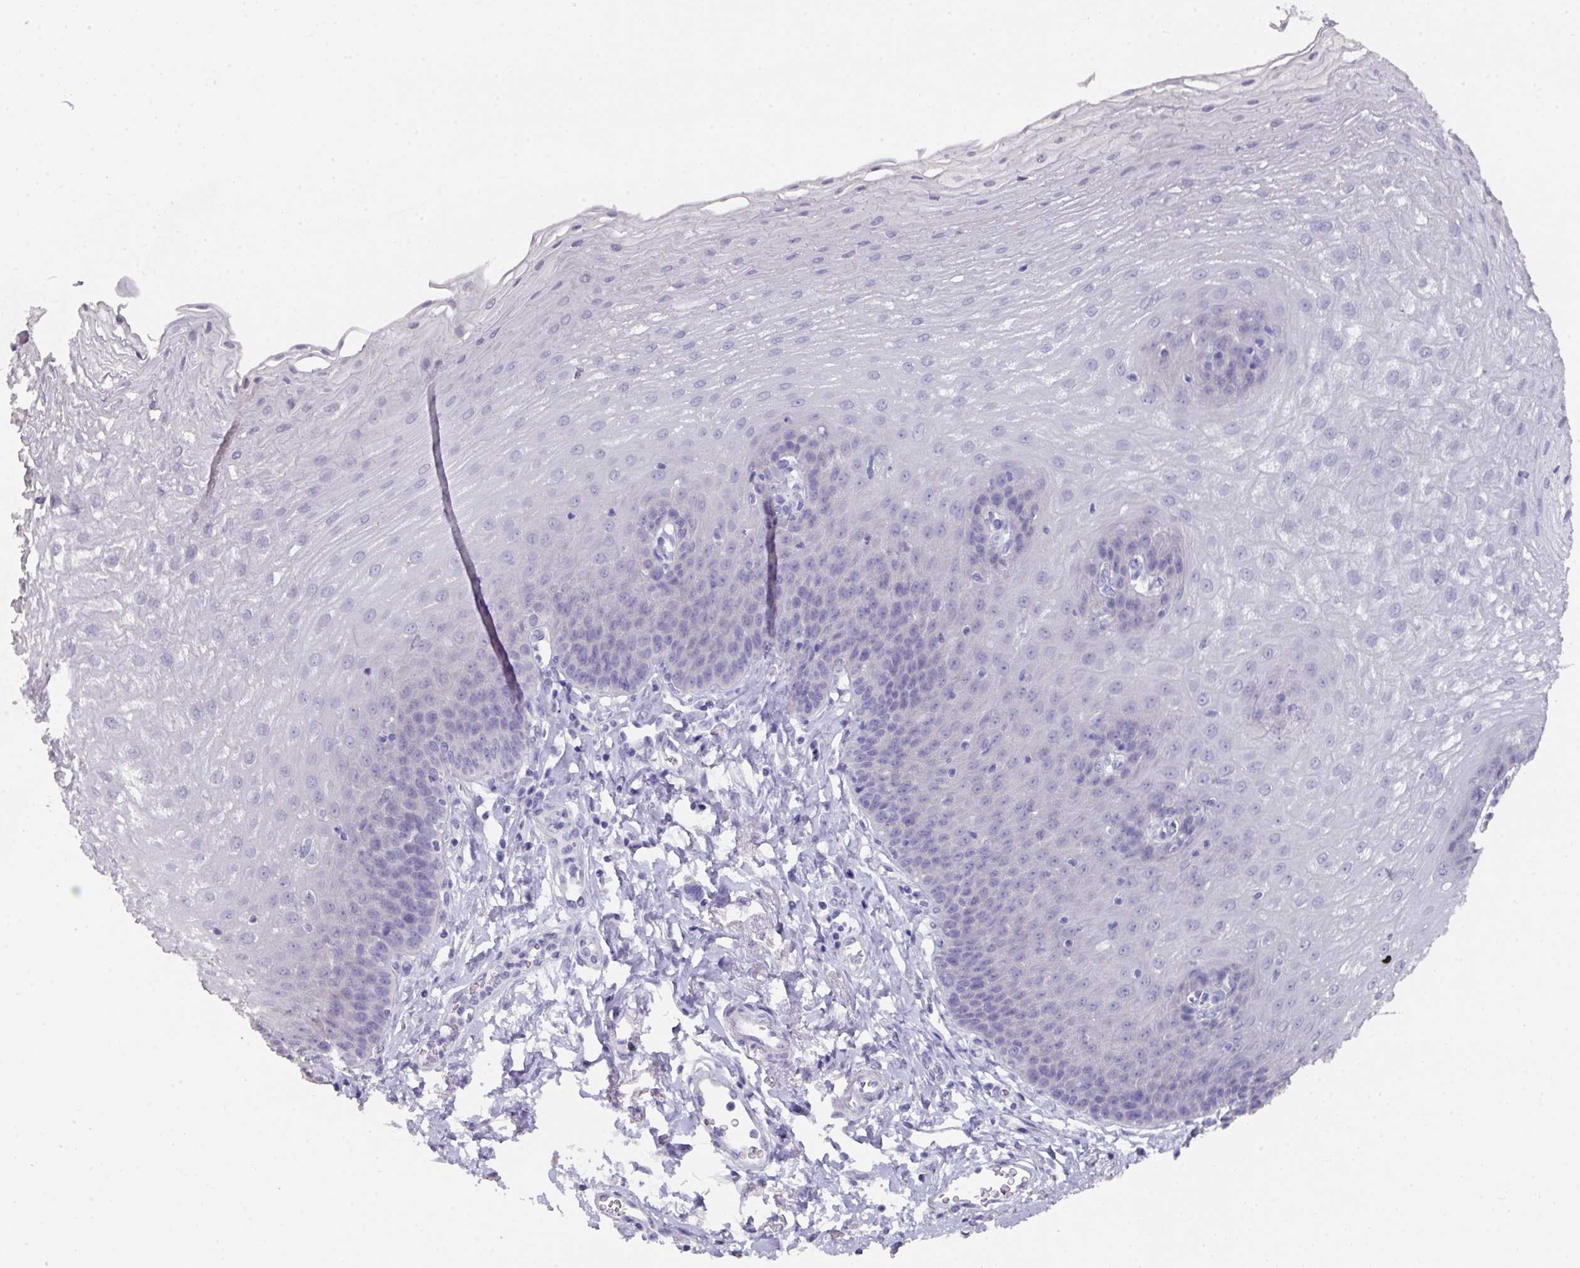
{"staining": {"intensity": "negative", "quantity": "none", "location": "none"}, "tissue": "esophagus", "cell_type": "Squamous epithelial cells", "image_type": "normal", "snomed": [{"axis": "morphology", "description": "Normal tissue, NOS"}, {"axis": "topography", "description": "Esophagus"}], "caption": "Immunohistochemistry (IHC) image of benign esophagus stained for a protein (brown), which demonstrates no expression in squamous epithelial cells. (Brightfield microscopy of DAB immunohistochemistry (IHC) at high magnification).", "gene": "DAZ1", "patient": {"sex": "female", "age": 81}}